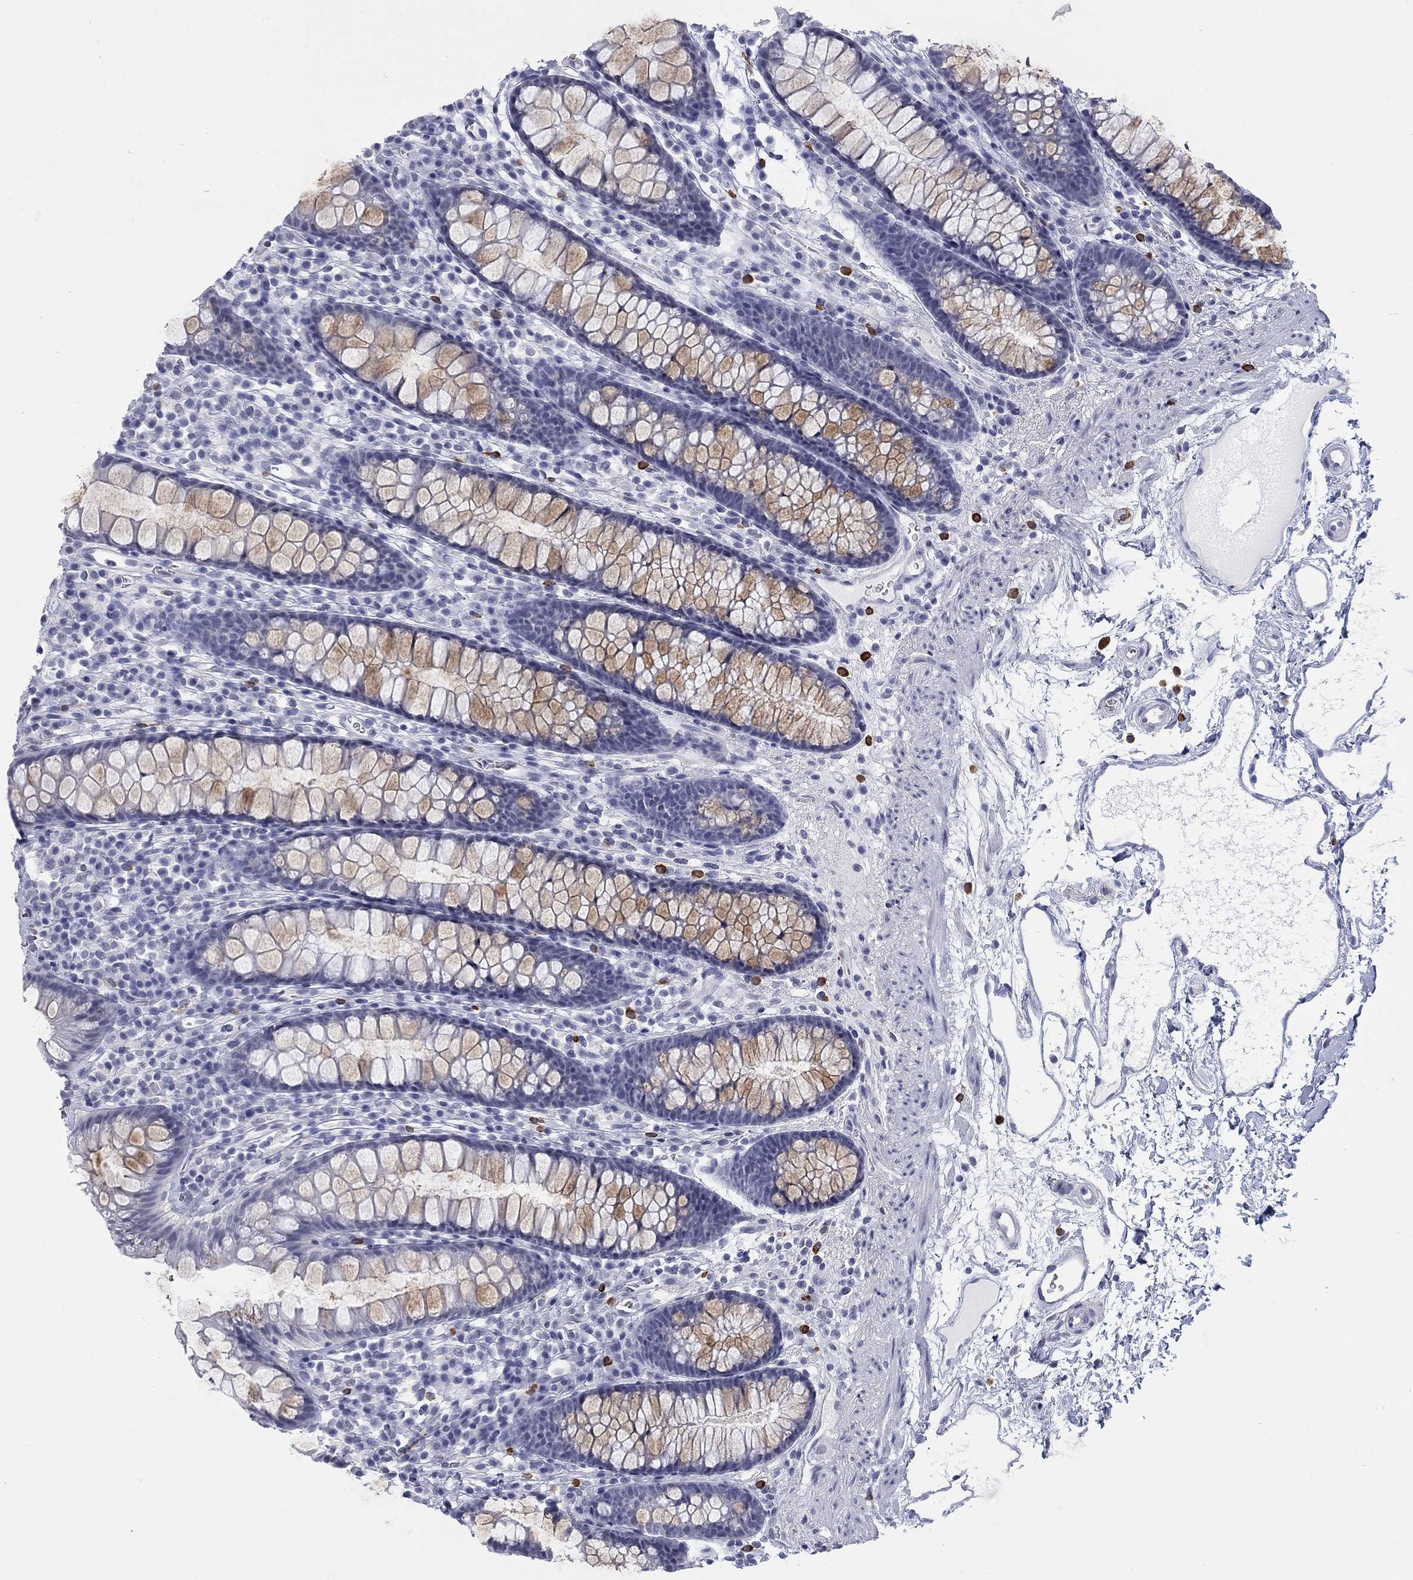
{"staining": {"intensity": "negative", "quantity": "none", "location": "none"}, "tissue": "colon", "cell_type": "Endothelial cells", "image_type": "normal", "snomed": [{"axis": "morphology", "description": "Normal tissue, NOS"}, {"axis": "topography", "description": "Colon"}], "caption": "A high-resolution image shows IHC staining of normal colon, which reveals no significant staining in endothelial cells.", "gene": "ECEL1", "patient": {"sex": "male", "age": 76}}